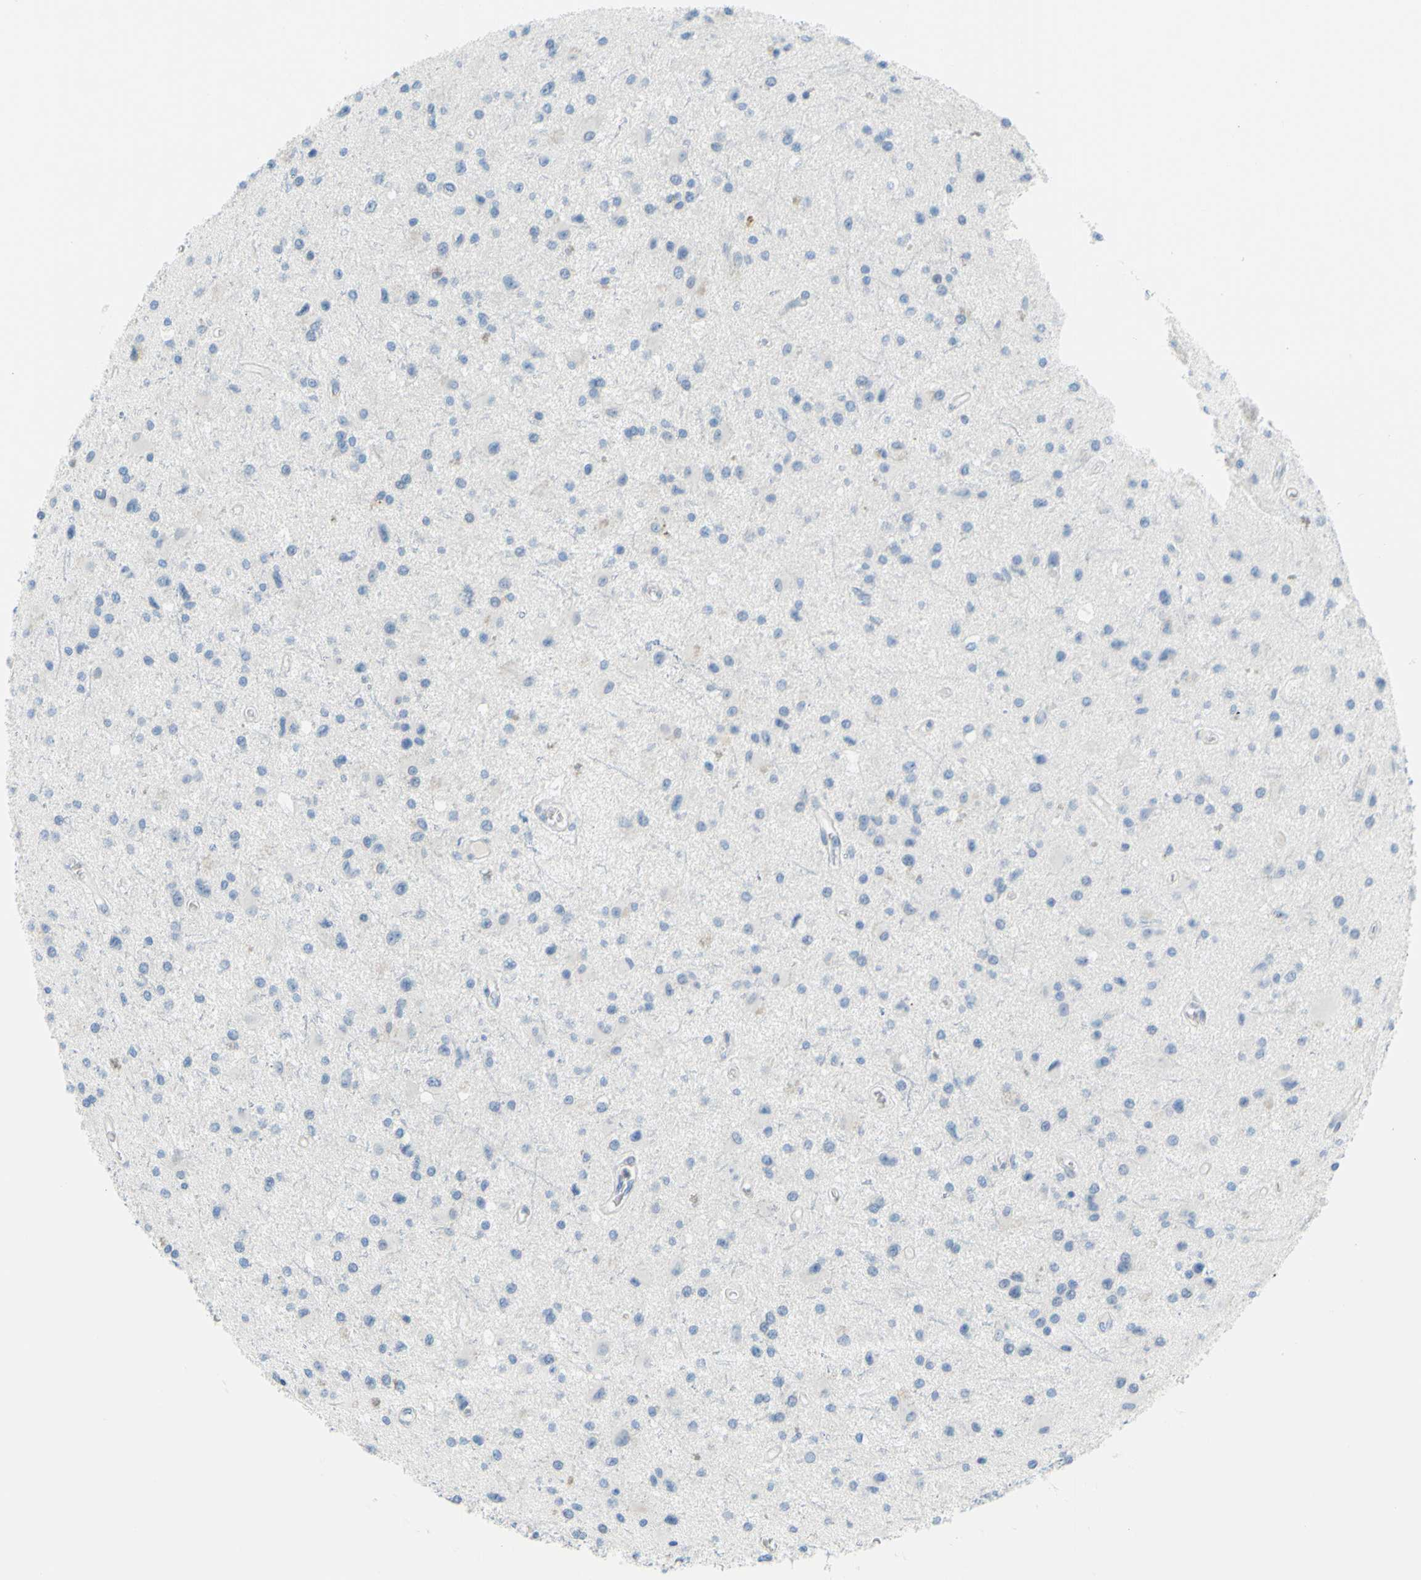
{"staining": {"intensity": "negative", "quantity": "none", "location": "none"}, "tissue": "glioma", "cell_type": "Tumor cells", "image_type": "cancer", "snomed": [{"axis": "morphology", "description": "Glioma, malignant, Low grade"}, {"axis": "topography", "description": "Brain"}], "caption": "DAB immunohistochemical staining of glioma exhibits no significant staining in tumor cells.", "gene": "DCT", "patient": {"sex": "male", "age": 58}}